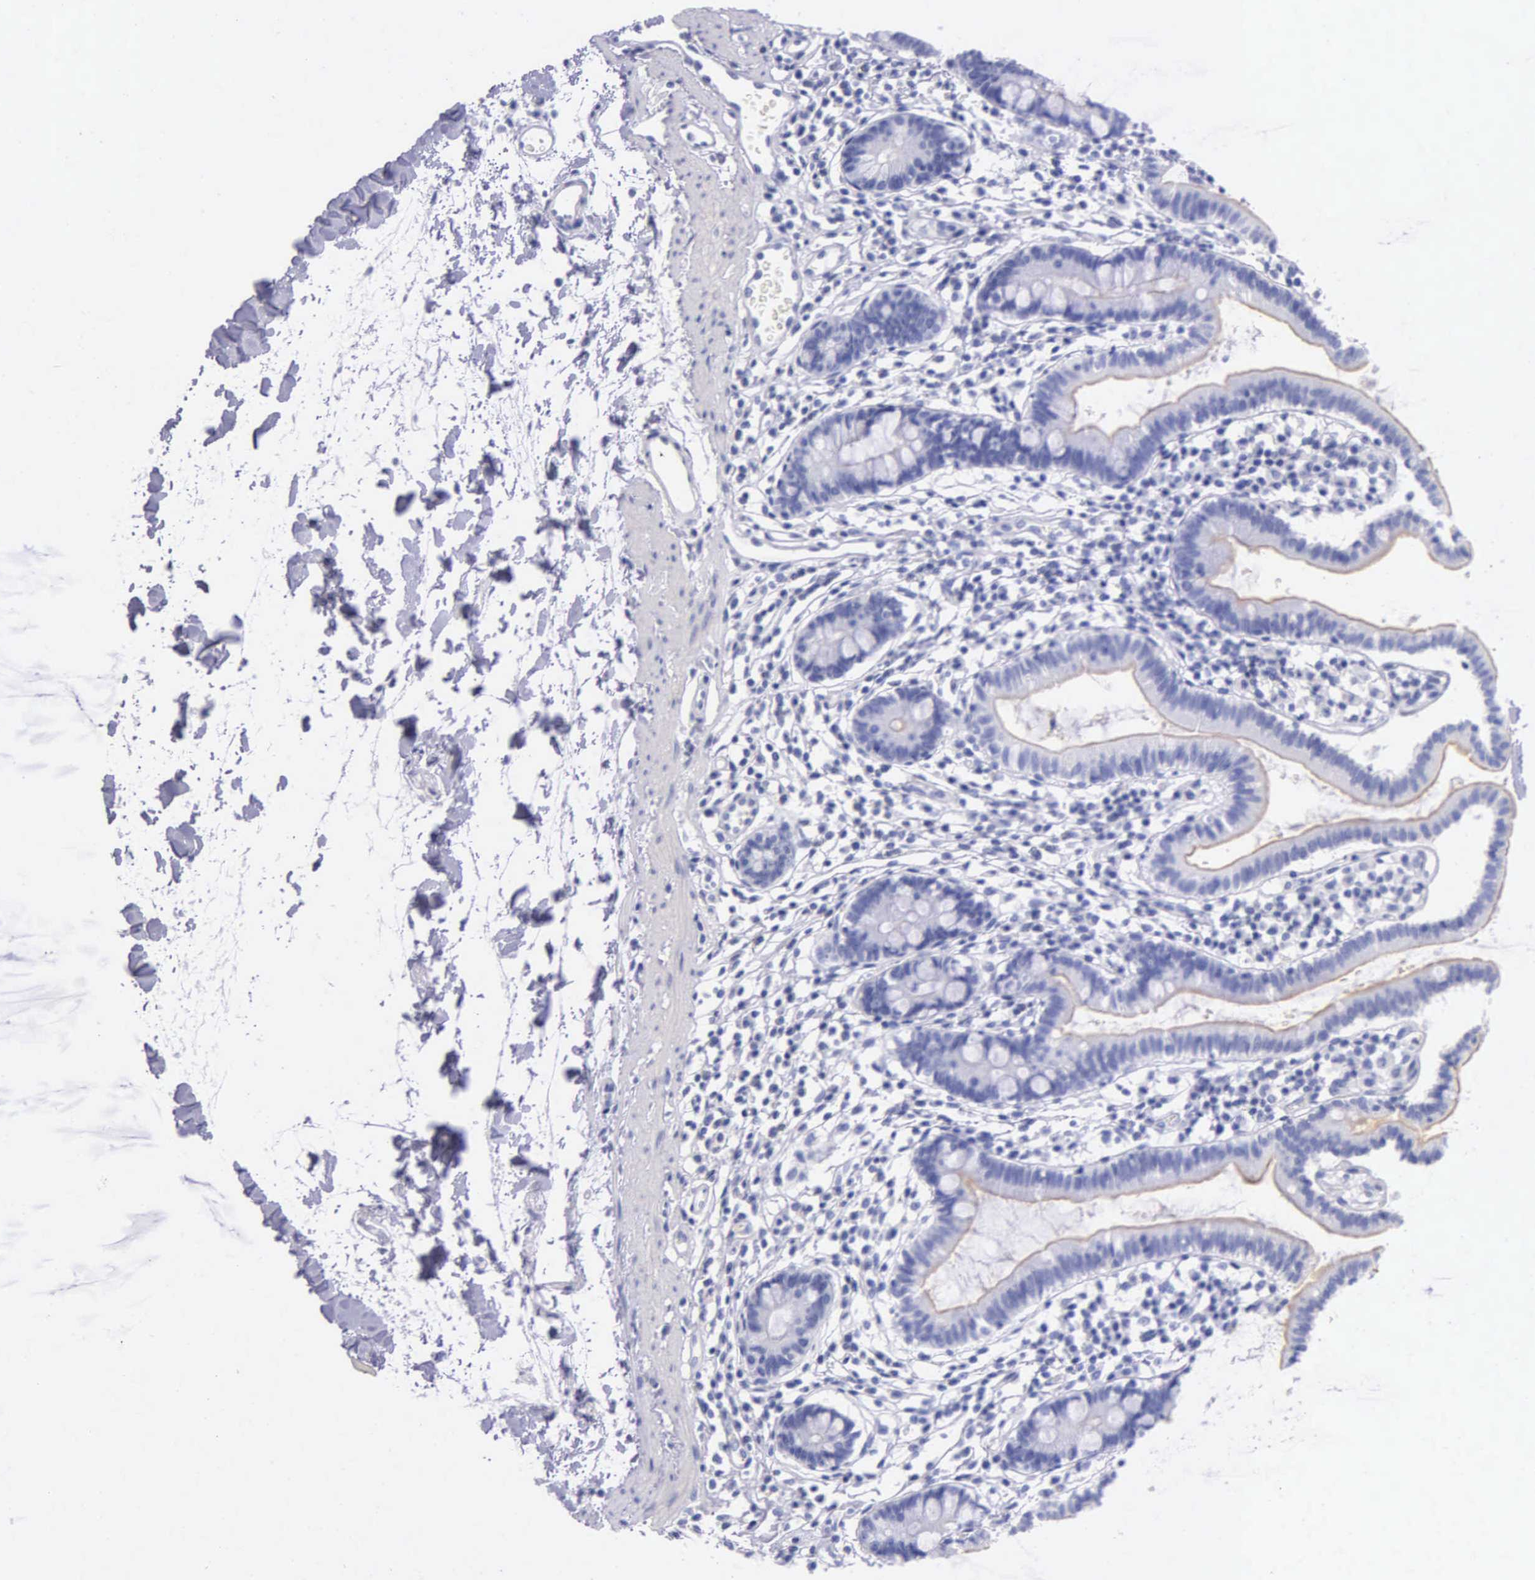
{"staining": {"intensity": "weak", "quantity": "25%-75%", "location": "cytoplasmic/membranous"}, "tissue": "small intestine", "cell_type": "Glandular cells", "image_type": "normal", "snomed": [{"axis": "morphology", "description": "Normal tissue, NOS"}, {"axis": "topography", "description": "Small intestine"}], "caption": "Immunohistochemical staining of normal human small intestine exhibits weak cytoplasmic/membranous protein staining in approximately 25%-75% of glandular cells.", "gene": "GSTT2B", "patient": {"sex": "female", "age": 37}}